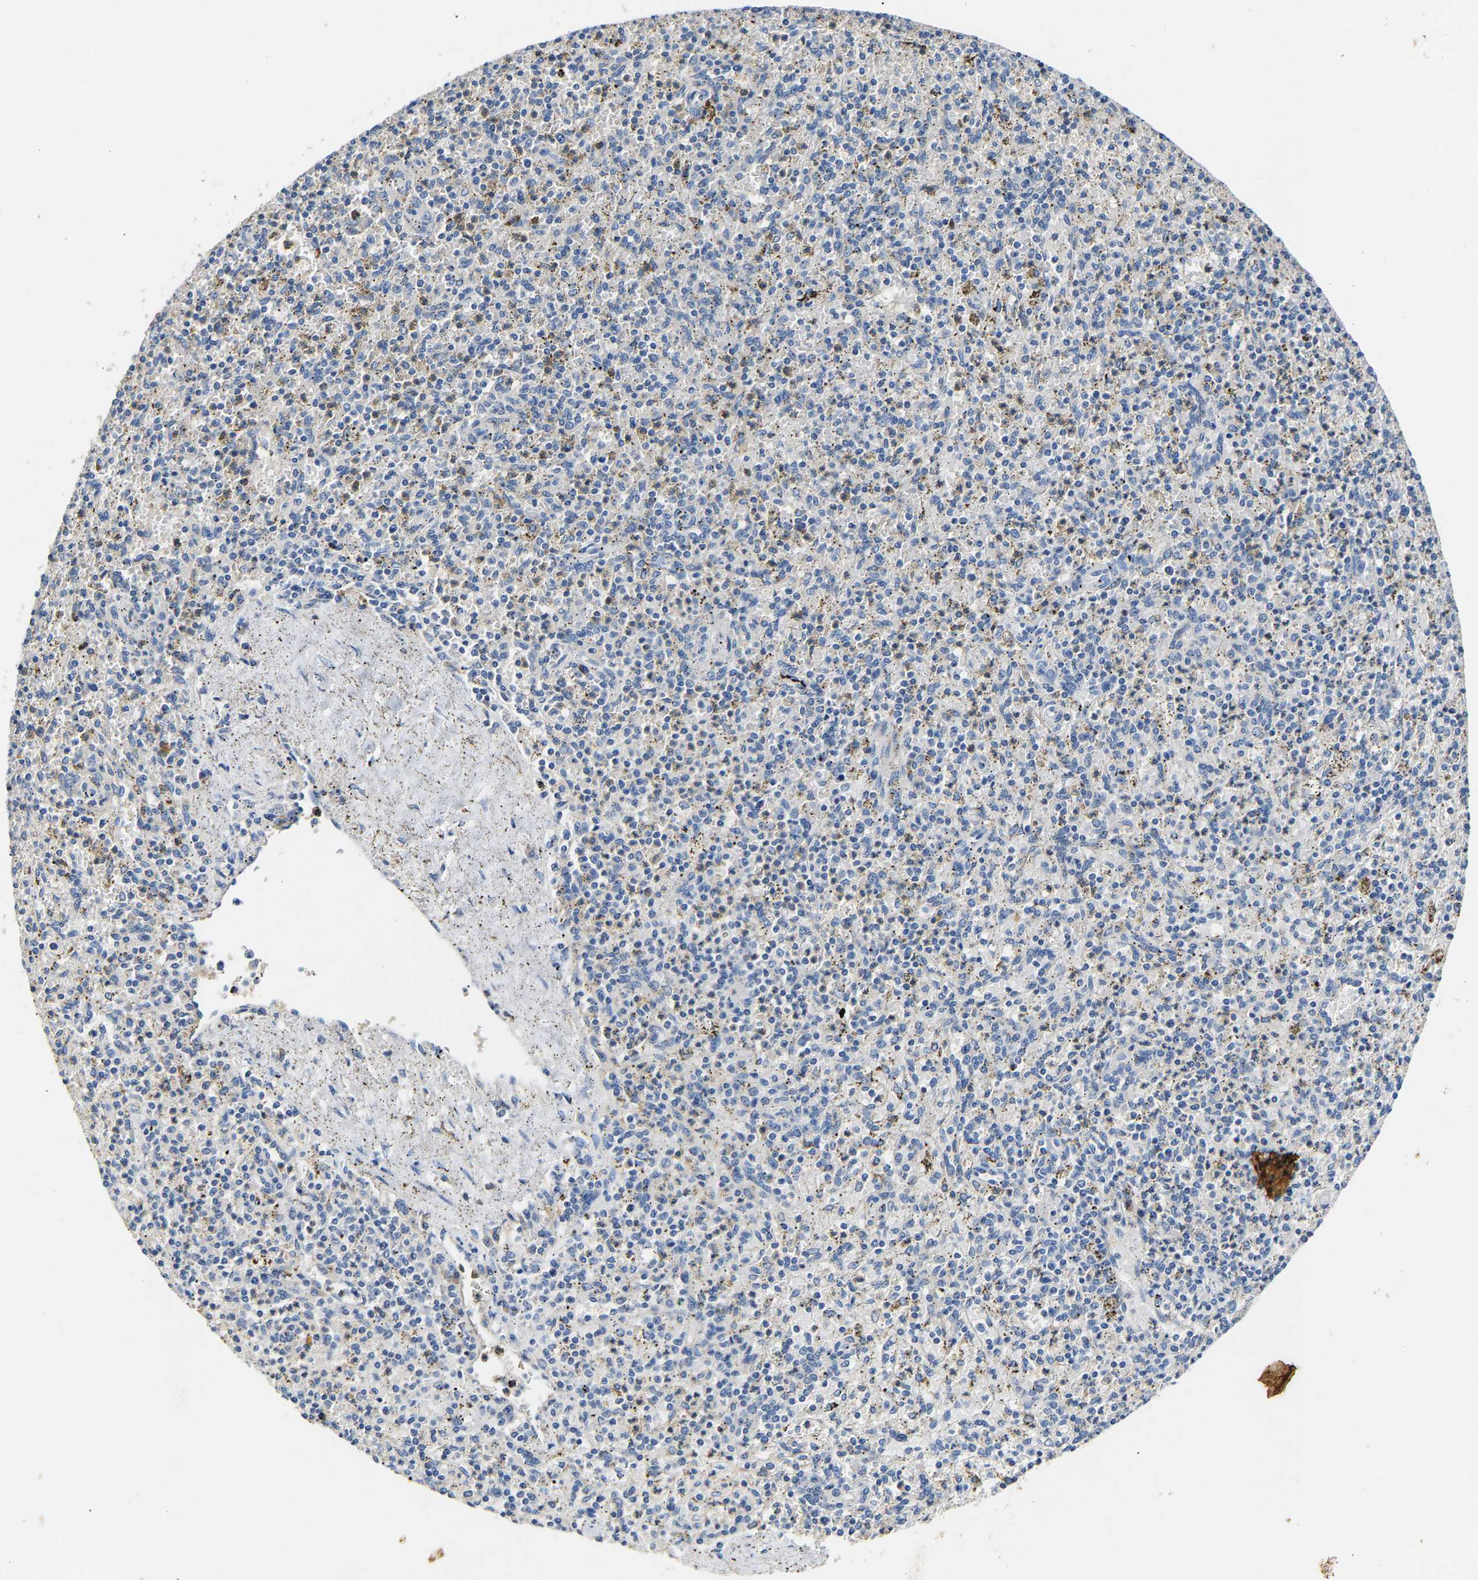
{"staining": {"intensity": "negative", "quantity": "none", "location": "none"}, "tissue": "spleen", "cell_type": "Cells in red pulp", "image_type": "normal", "snomed": [{"axis": "morphology", "description": "Normal tissue, NOS"}, {"axis": "topography", "description": "Spleen"}], "caption": "This is an IHC image of benign spleen. There is no positivity in cells in red pulp.", "gene": "SLCO2B1", "patient": {"sex": "male", "age": 72}}